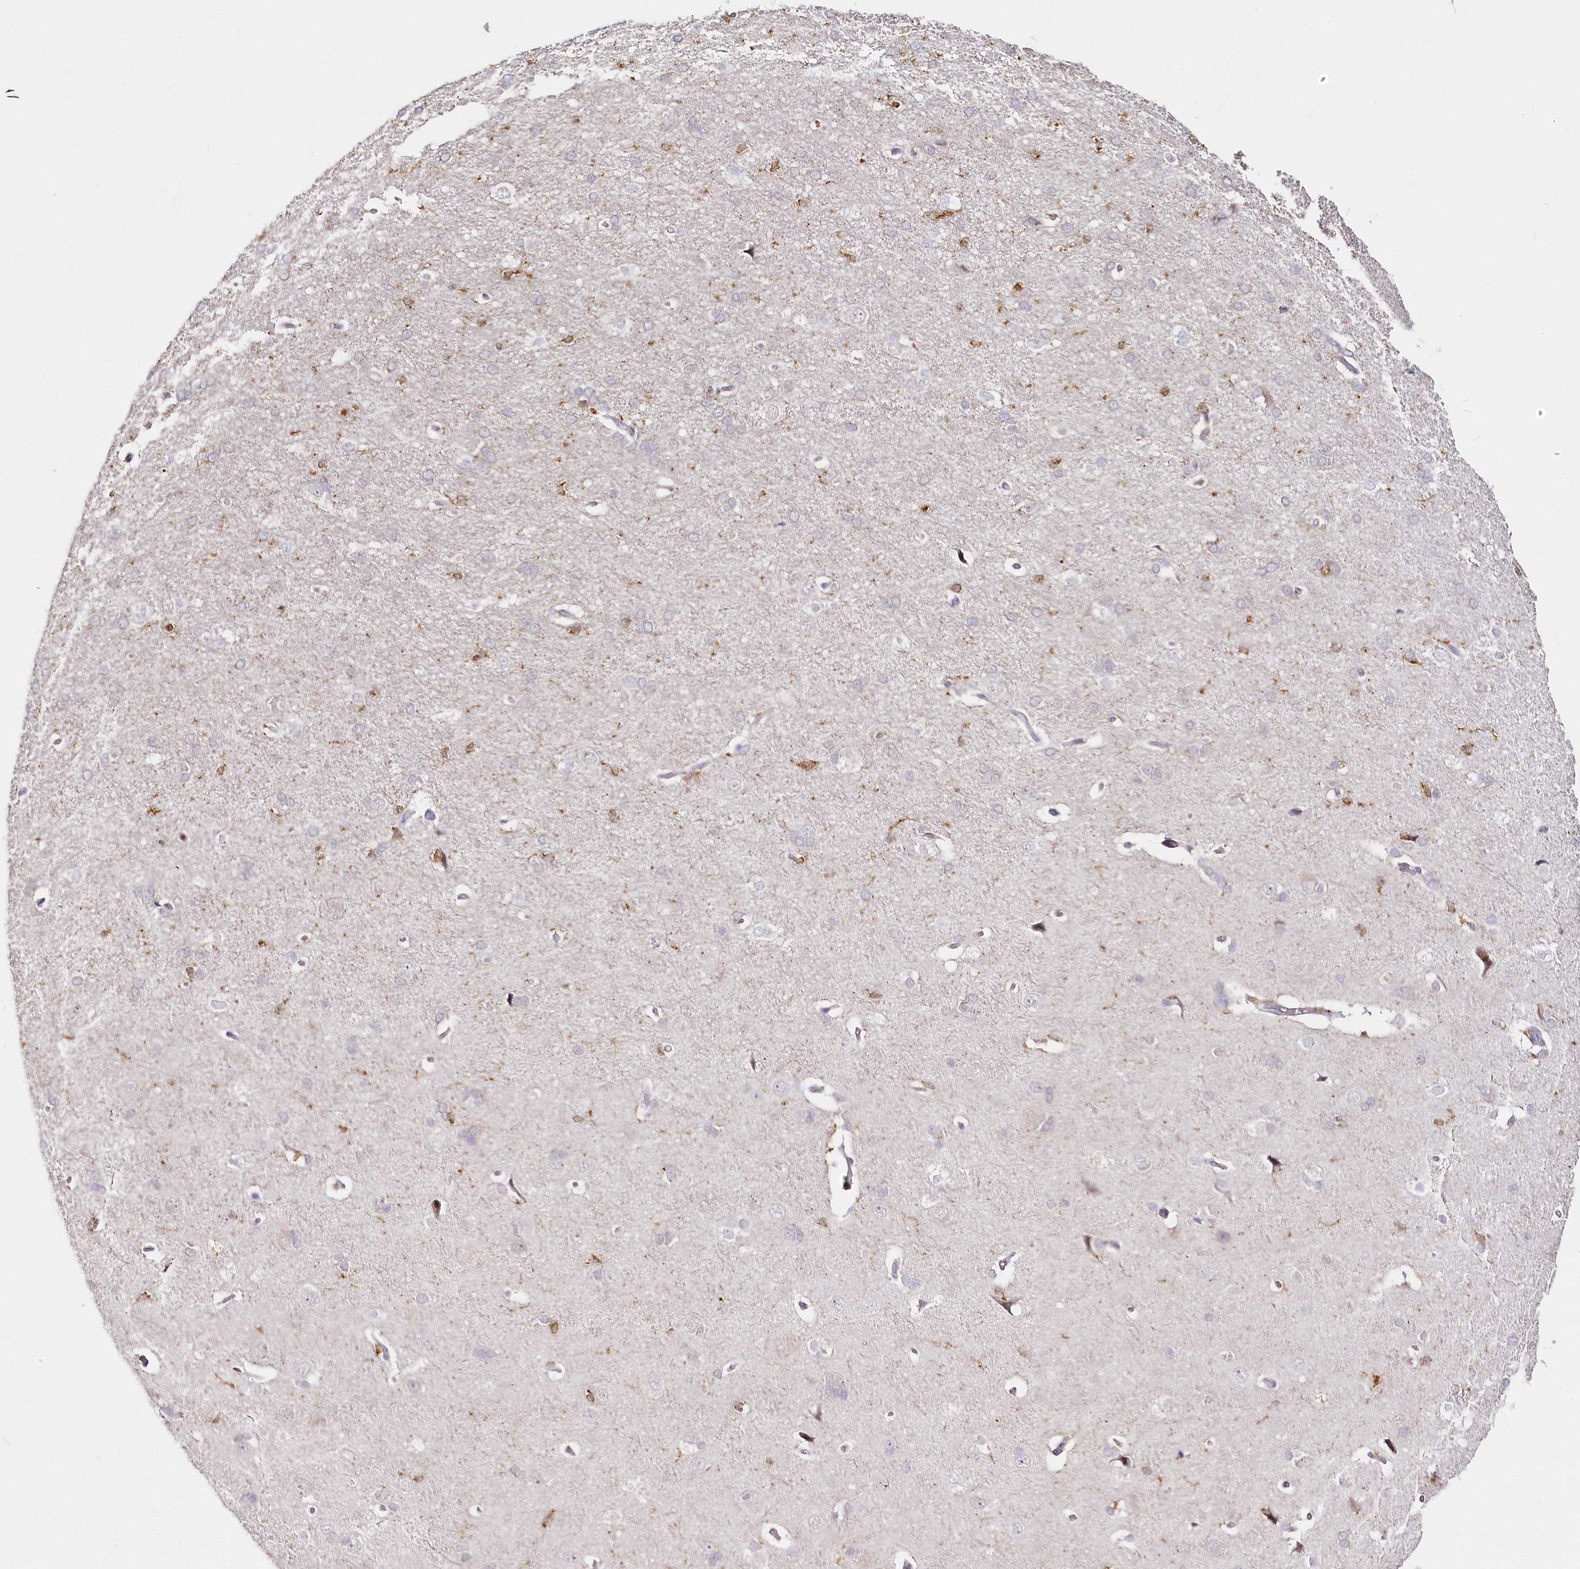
{"staining": {"intensity": "negative", "quantity": "none", "location": "none"}, "tissue": "cerebral cortex", "cell_type": "Endothelial cells", "image_type": "normal", "snomed": [{"axis": "morphology", "description": "Normal tissue, NOS"}, {"axis": "topography", "description": "Cerebral cortex"}], "caption": "This is an immunohistochemistry image of normal cerebral cortex. There is no staining in endothelial cells.", "gene": "DOCK2", "patient": {"sex": "male", "age": 62}}